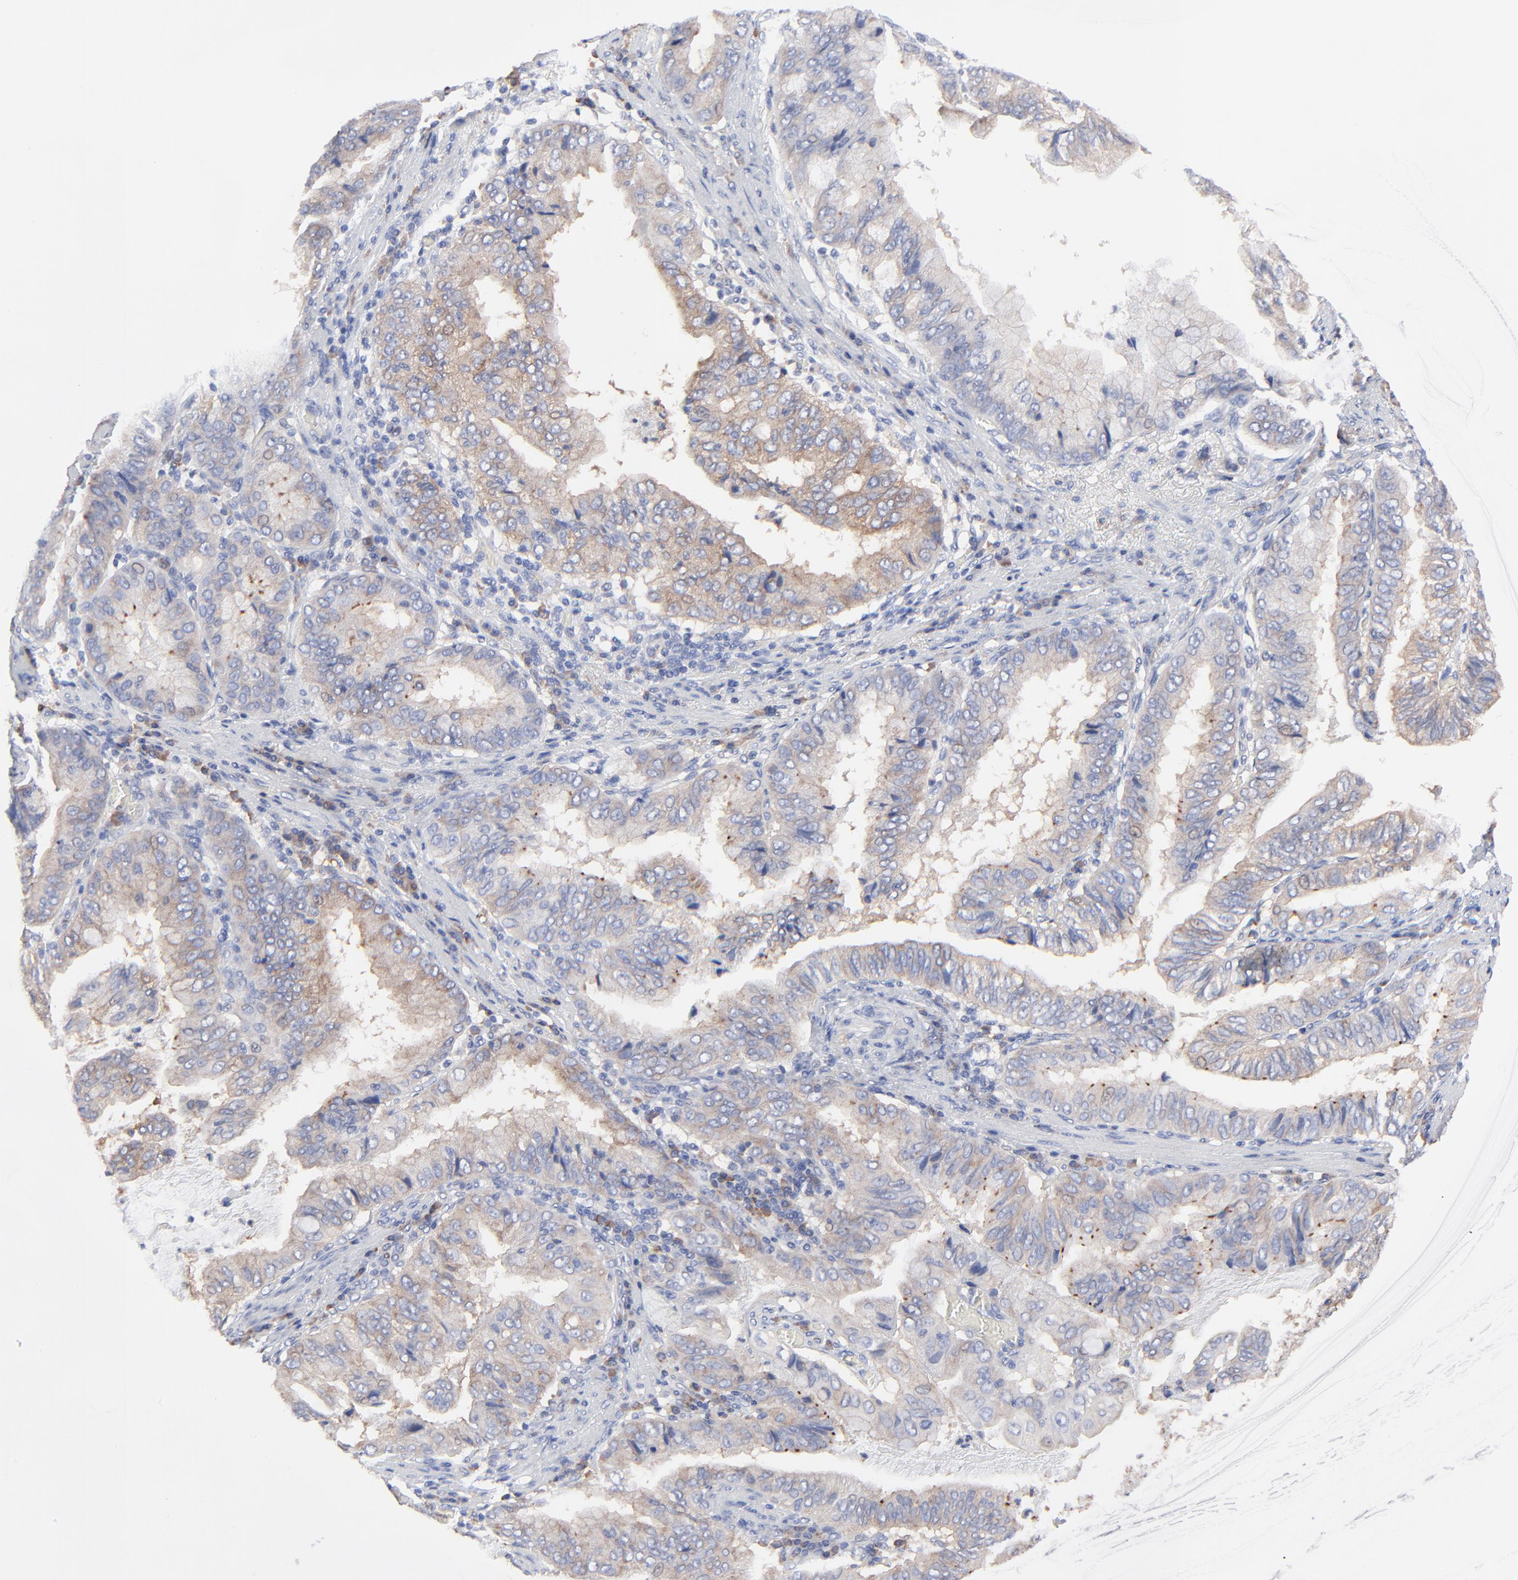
{"staining": {"intensity": "moderate", "quantity": ">75%", "location": "cytoplasmic/membranous"}, "tissue": "stomach cancer", "cell_type": "Tumor cells", "image_type": "cancer", "snomed": [{"axis": "morphology", "description": "Adenocarcinoma, NOS"}, {"axis": "topography", "description": "Stomach, upper"}], "caption": "Moderate cytoplasmic/membranous expression is seen in about >75% of tumor cells in stomach cancer (adenocarcinoma).", "gene": "PPFIBP2", "patient": {"sex": "male", "age": 80}}